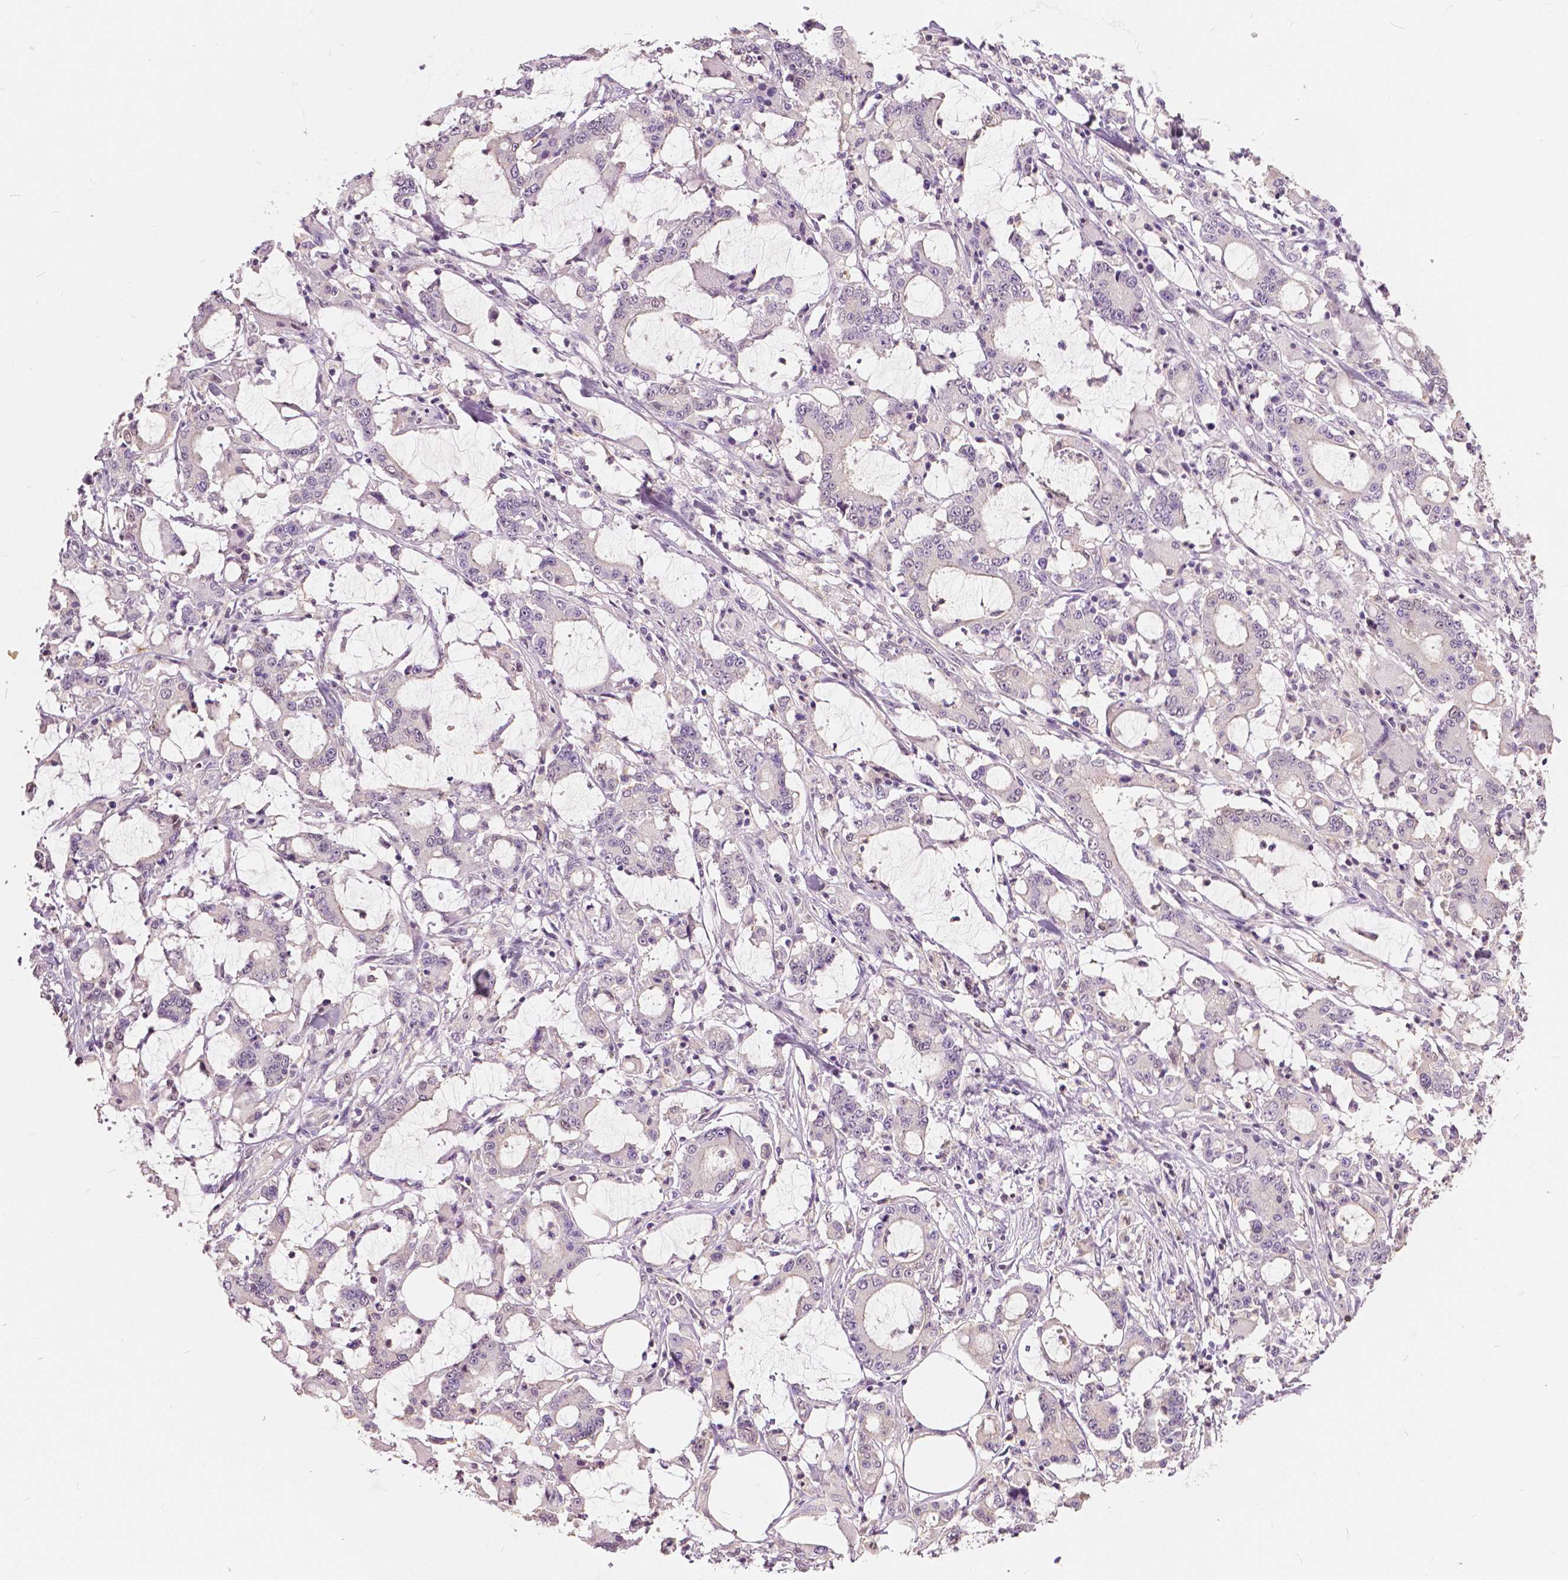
{"staining": {"intensity": "negative", "quantity": "none", "location": "none"}, "tissue": "stomach cancer", "cell_type": "Tumor cells", "image_type": "cancer", "snomed": [{"axis": "morphology", "description": "Adenocarcinoma, NOS"}, {"axis": "topography", "description": "Stomach, upper"}], "caption": "The IHC photomicrograph has no significant positivity in tumor cells of stomach cancer tissue. The staining was performed using DAB (3,3'-diaminobenzidine) to visualize the protein expression in brown, while the nuclei were stained in blue with hematoxylin (Magnification: 20x).", "gene": "TKFC", "patient": {"sex": "male", "age": 68}}